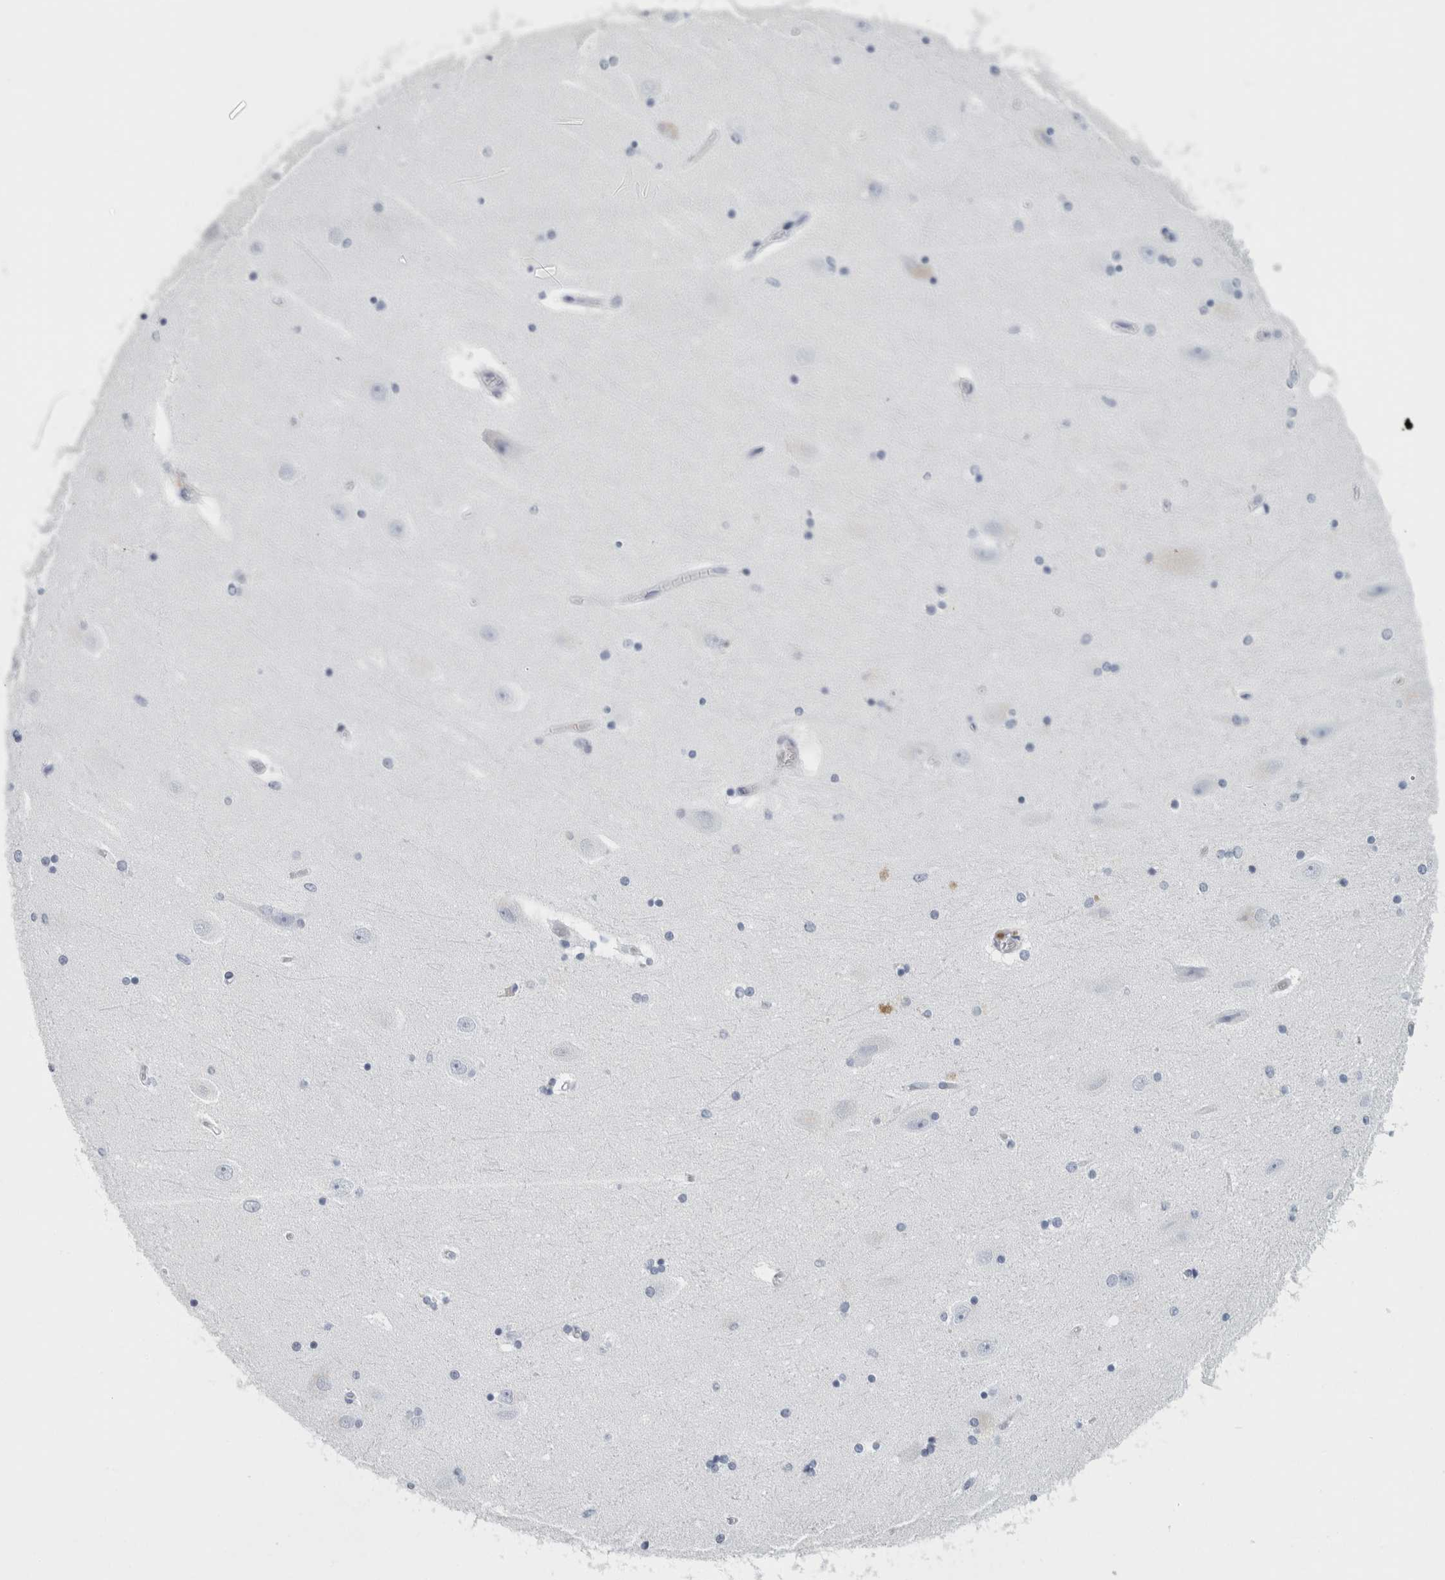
{"staining": {"intensity": "negative", "quantity": "none", "location": "none"}, "tissue": "hippocampus", "cell_type": "Glial cells", "image_type": "normal", "snomed": [{"axis": "morphology", "description": "Normal tissue, NOS"}, {"axis": "topography", "description": "Hippocampus"}], "caption": "Glial cells are negative for protein expression in unremarkable human hippocampus. (Brightfield microscopy of DAB (3,3'-diaminobenzidine) immunohistochemistry at high magnification).", "gene": "TSPAN8", "patient": {"sex": "female", "age": 54}}